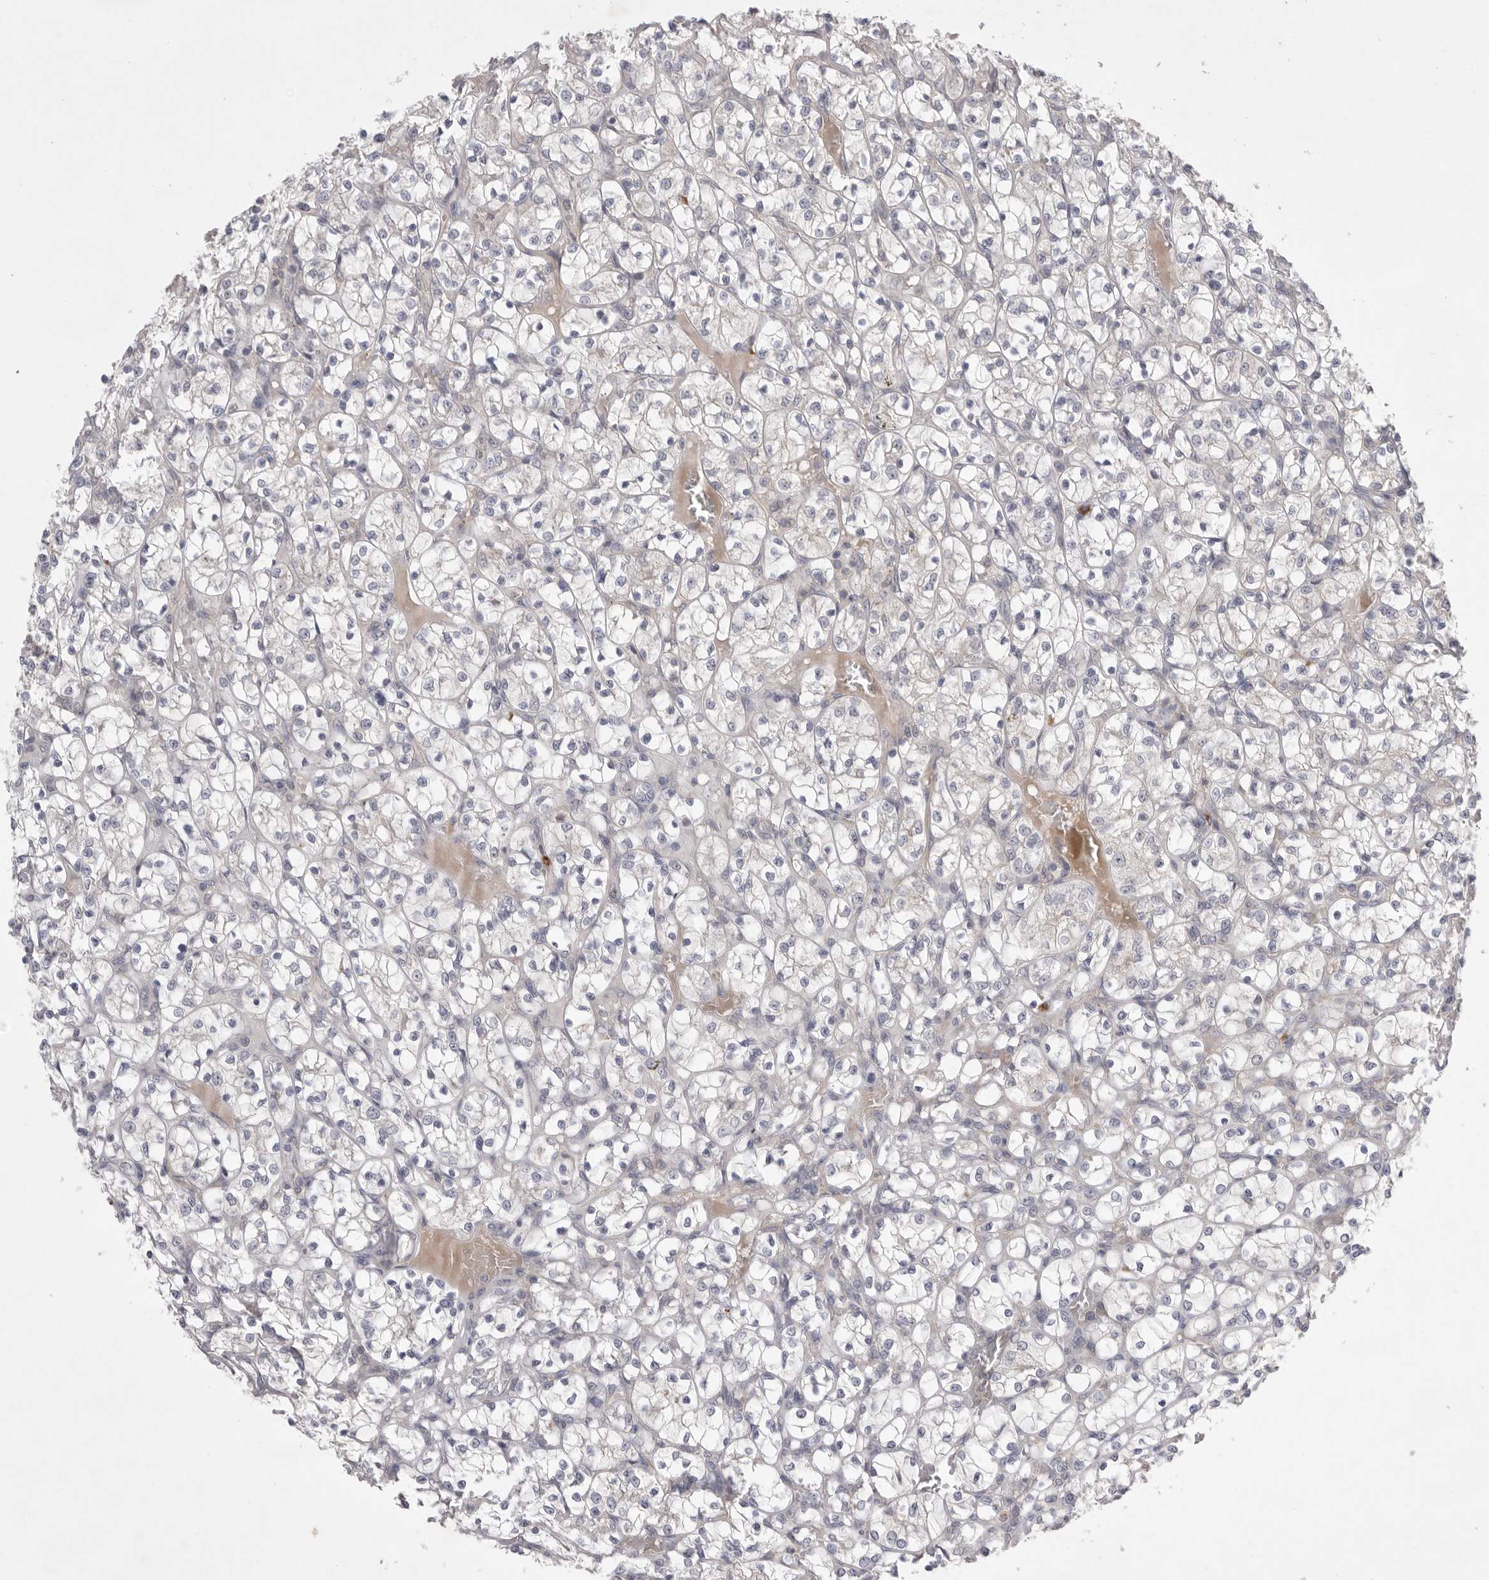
{"staining": {"intensity": "negative", "quantity": "none", "location": "none"}, "tissue": "renal cancer", "cell_type": "Tumor cells", "image_type": "cancer", "snomed": [{"axis": "morphology", "description": "Adenocarcinoma, NOS"}, {"axis": "topography", "description": "Kidney"}], "caption": "An IHC image of renal cancer is shown. There is no staining in tumor cells of renal cancer.", "gene": "NRCAM", "patient": {"sex": "female", "age": 69}}